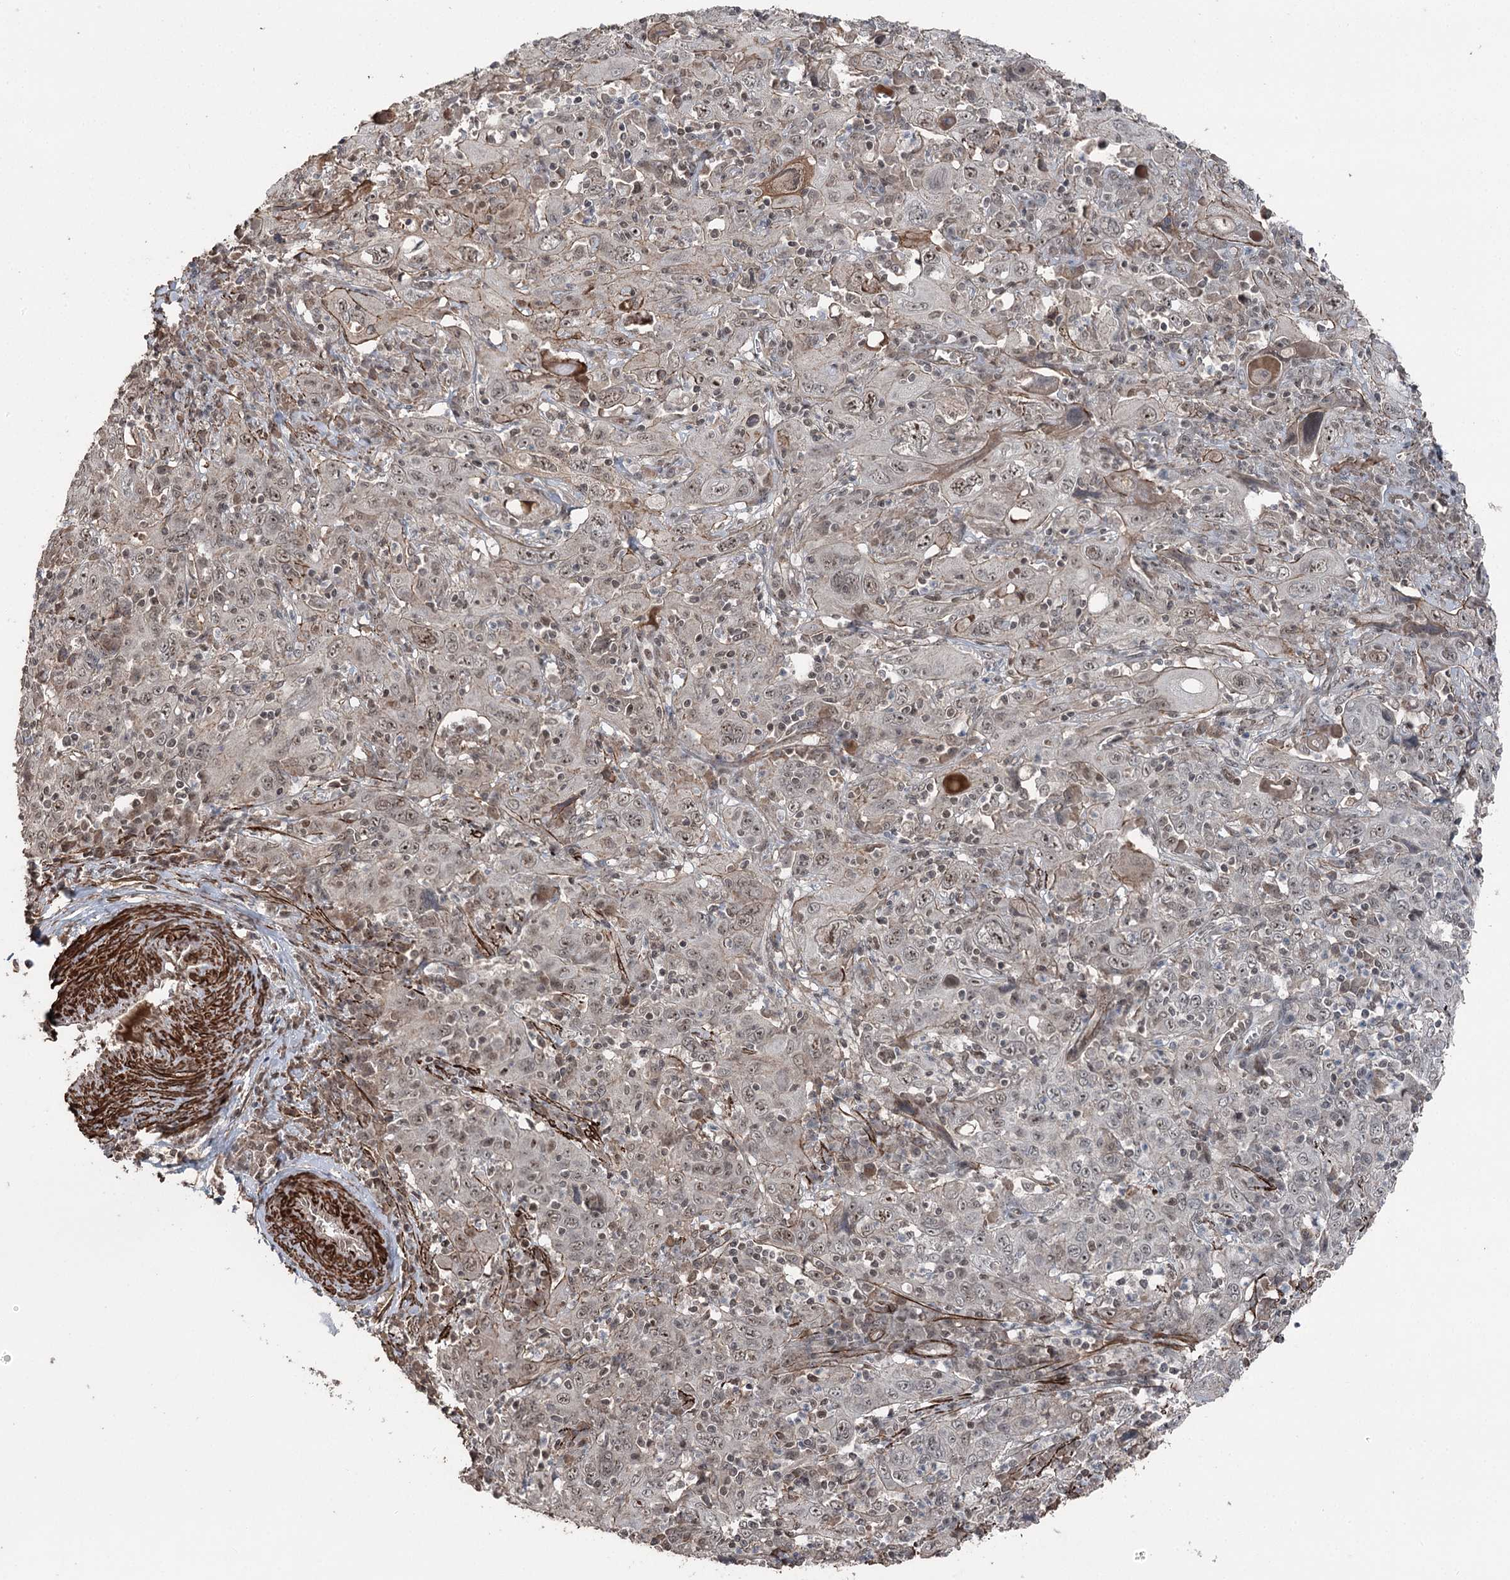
{"staining": {"intensity": "weak", "quantity": ">75%", "location": "nuclear"}, "tissue": "cervical cancer", "cell_type": "Tumor cells", "image_type": "cancer", "snomed": [{"axis": "morphology", "description": "Squamous cell carcinoma, NOS"}, {"axis": "topography", "description": "Cervix"}], "caption": "This is a histology image of IHC staining of cervical cancer, which shows weak expression in the nuclear of tumor cells.", "gene": "CCDC82", "patient": {"sex": "female", "age": 46}}